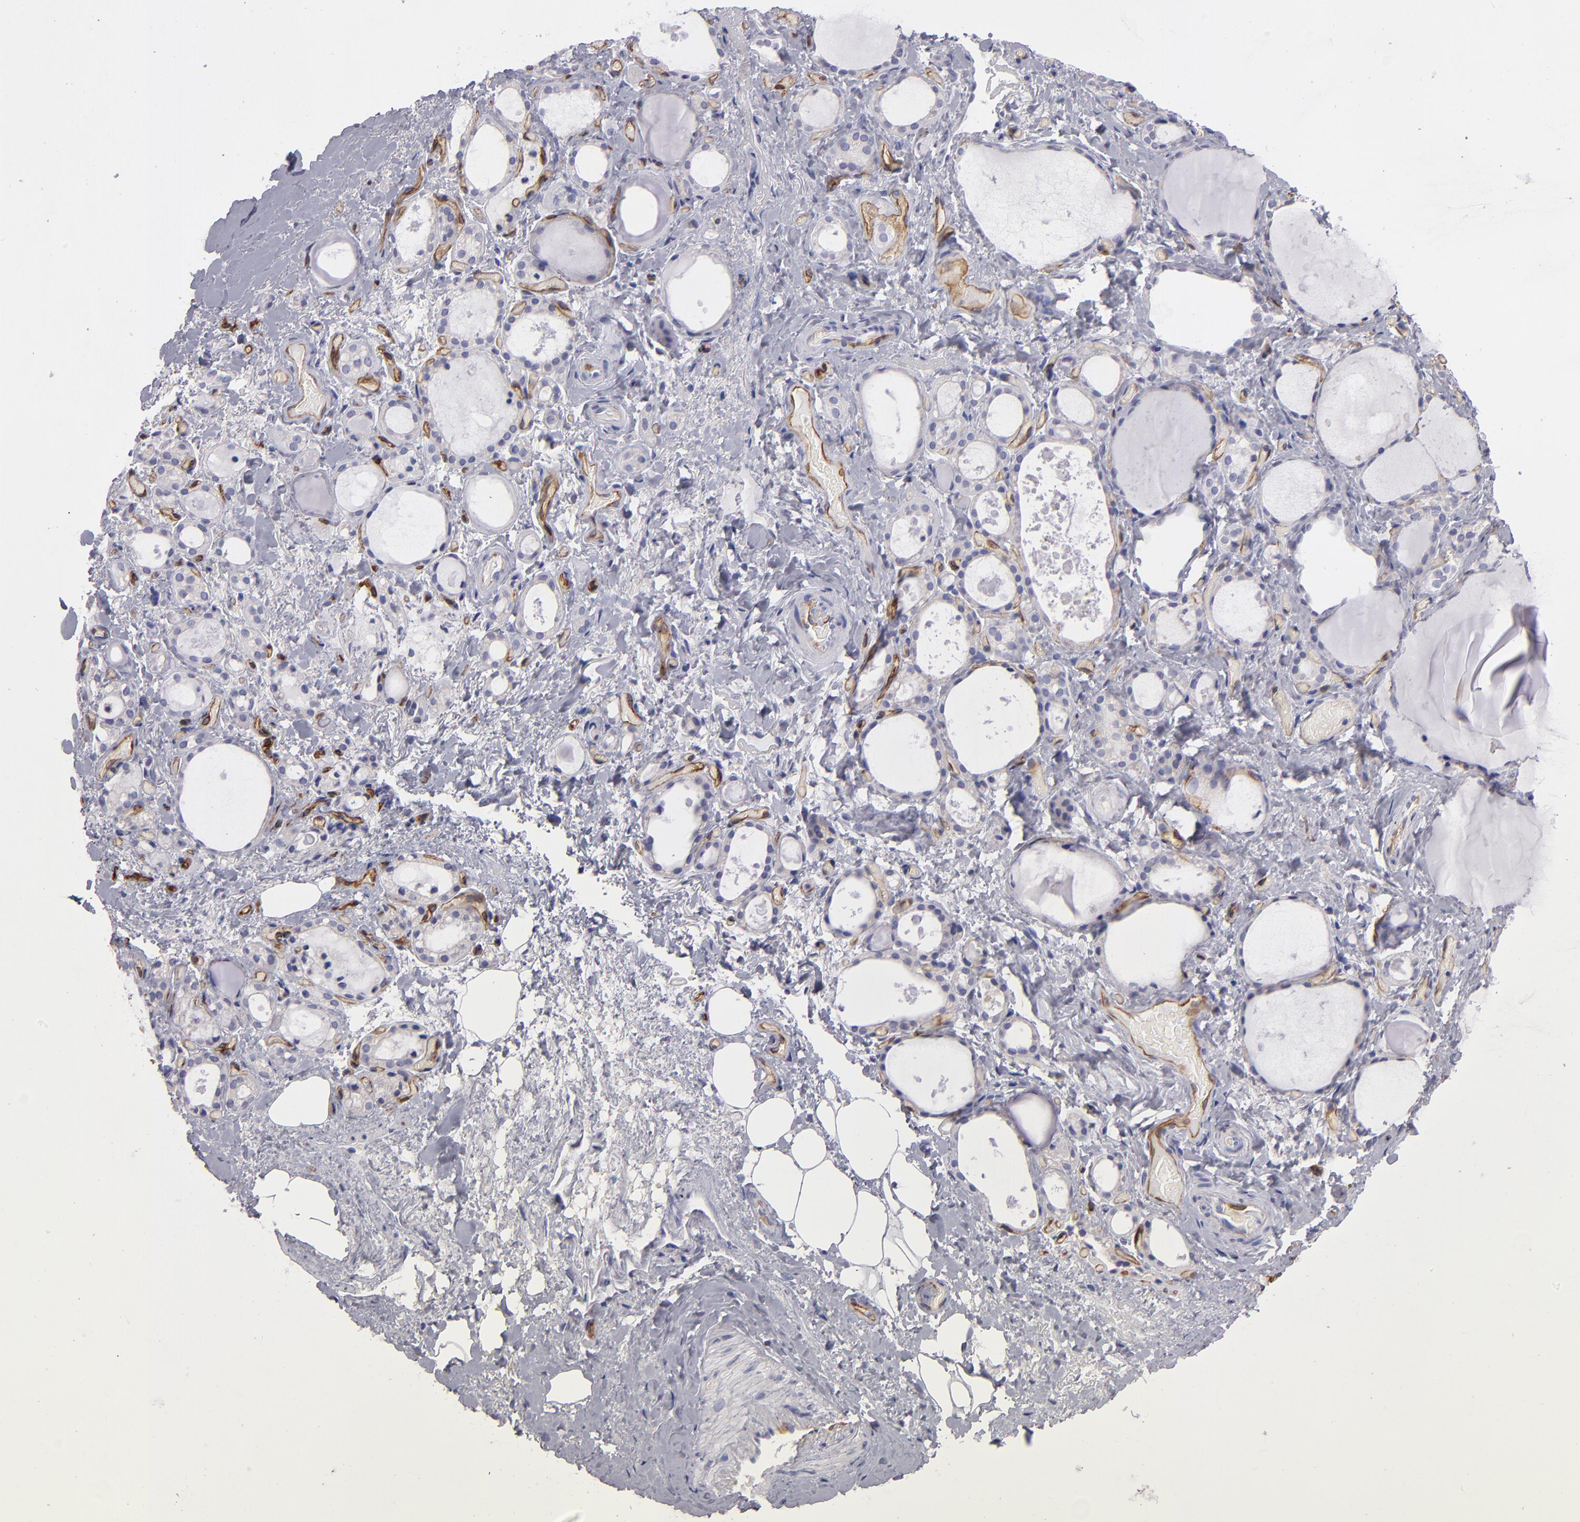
{"staining": {"intensity": "negative", "quantity": "none", "location": "none"}, "tissue": "thyroid gland", "cell_type": "Glandular cells", "image_type": "normal", "snomed": [{"axis": "morphology", "description": "Normal tissue, NOS"}, {"axis": "topography", "description": "Thyroid gland"}], "caption": "Immunohistochemistry (IHC) of normal human thyroid gland displays no staining in glandular cells. Nuclei are stained in blue.", "gene": "PLVAP", "patient": {"sex": "female", "age": 75}}